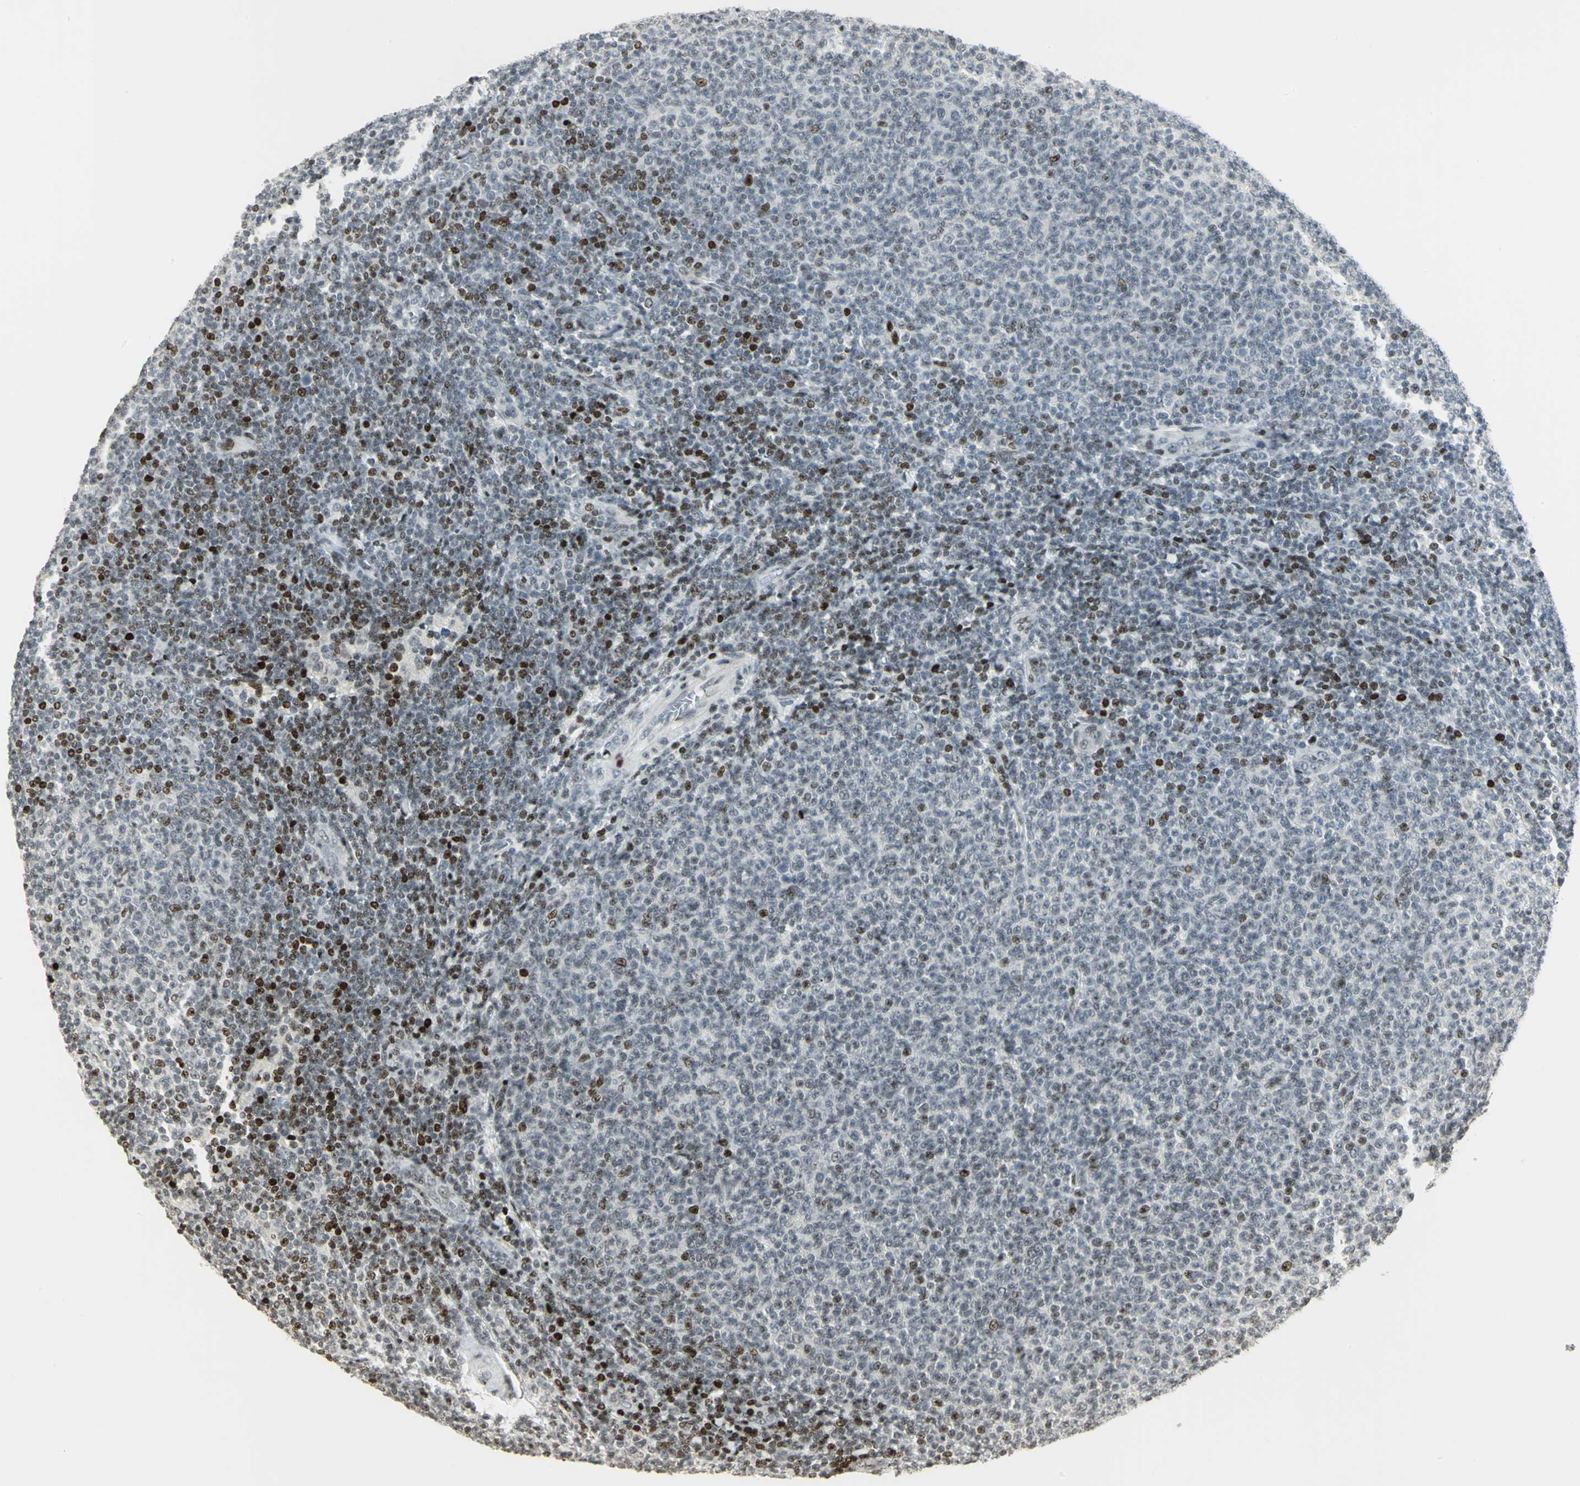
{"staining": {"intensity": "moderate", "quantity": "25%-75%", "location": "nuclear"}, "tissue": "lymphoma", "cell_type": "Tumor cells", "image_type": "cancer", "snomed": [{"axis": "morphology", "description": "Malignant lymphoma, non-Hodgkin's type, Low grade"}, {"axis": "topography", "description": "Lymph node"}], "caption": "Immunohistochemistry (IHC) (DAB) staining of low-grade malignant lymphoma, non-Hodgkin's type demonstrates moderate nuclear protein staining in about 25%-75% of tumor cells.", "gene": "KDM1A", "patient": {"sex": "male", "age": 66}}